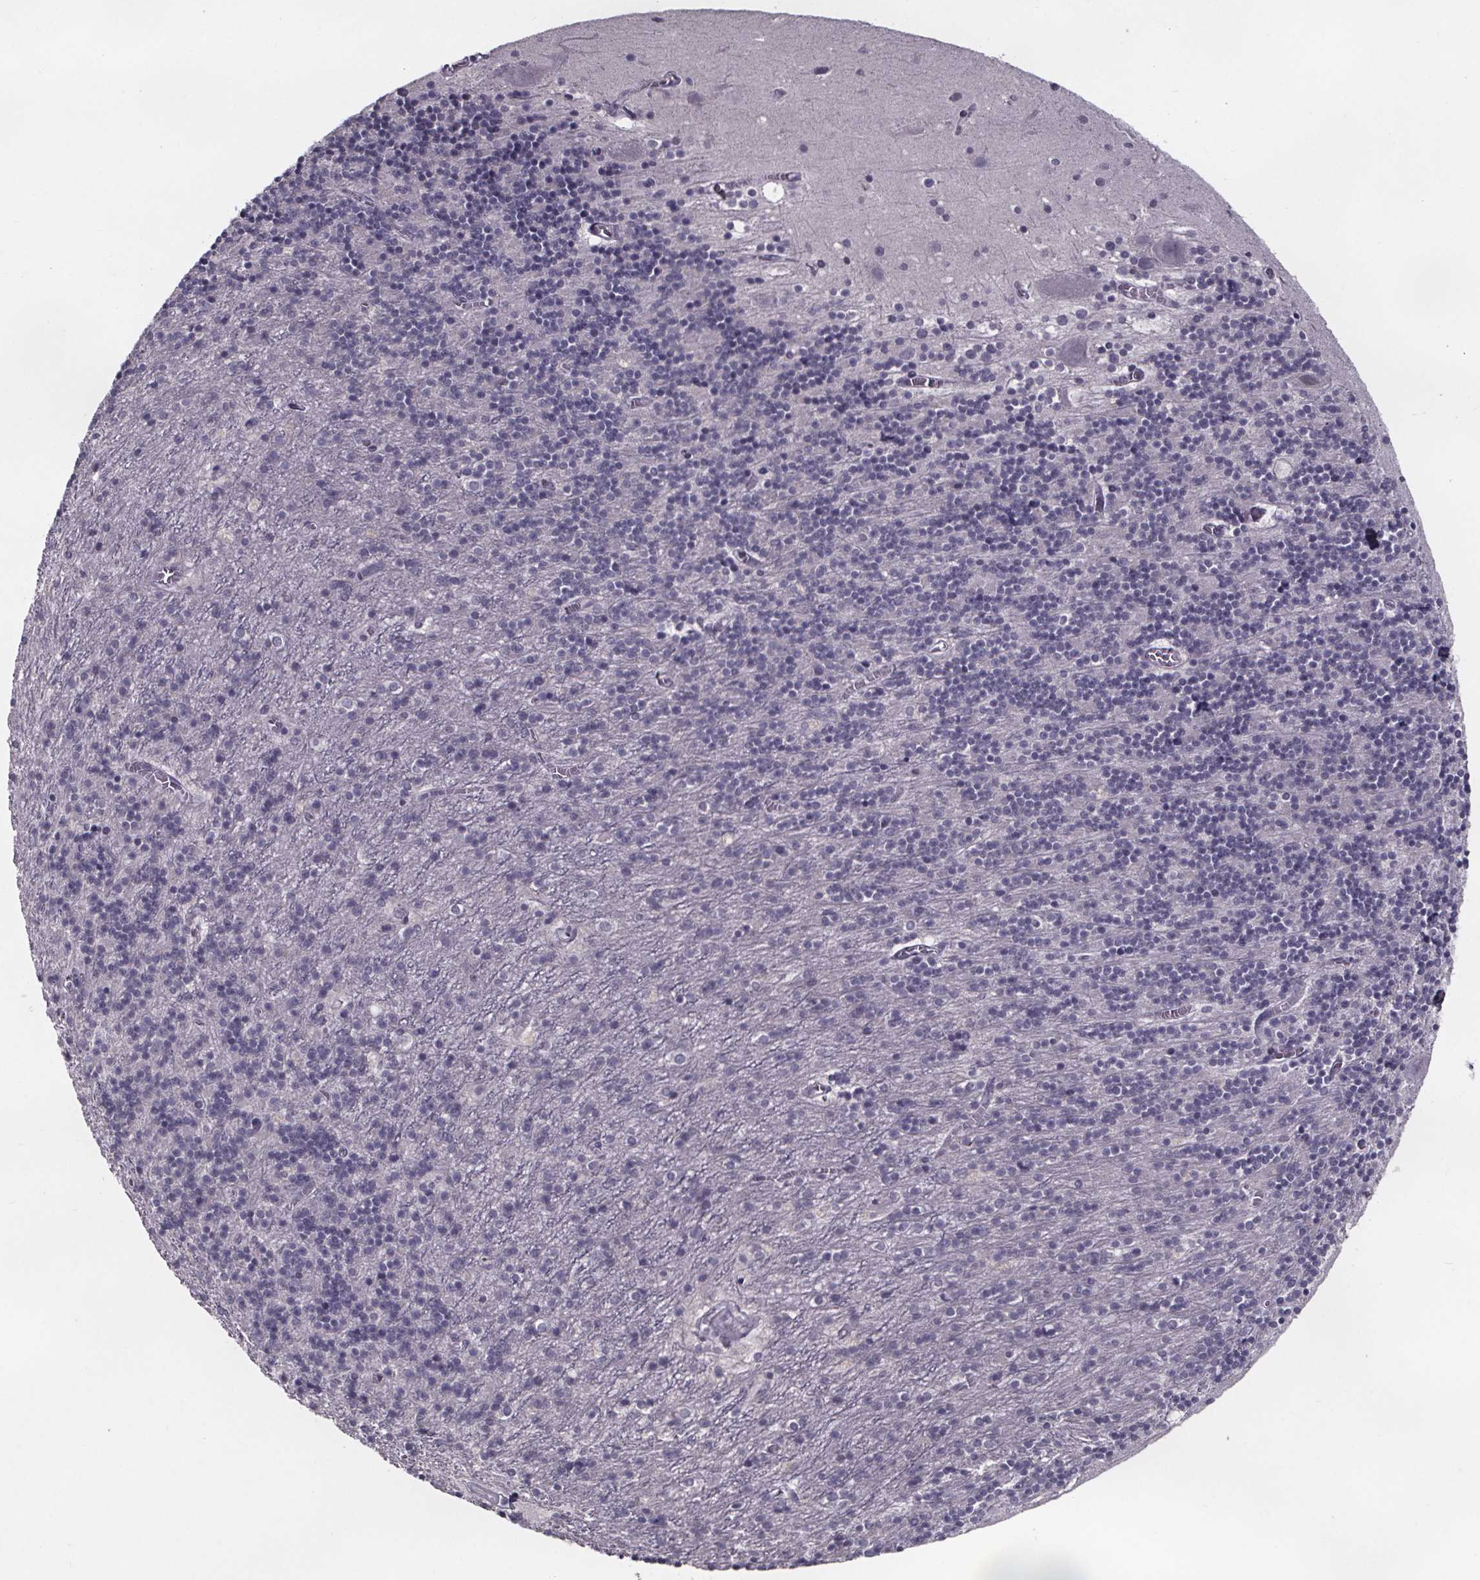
{"staining": {"intensity": "negative", "quantity": "none", "location": "none"}, "tissue": "cerebellum", "cell_type": "Cells in granular layer", "image_type": "normal", "snomed": [{"axis": "morphology", "description": "Normal tissue, NOS"}, {"axis": "topography", "description": "Cerebellum"}], "caption": "This micrograph is of normal cerebellum stained with immunohistochemistry to label a protein in brown with the nuclei are counter-stained blue. There is no staining in cells in granular layer.", "gene": "AR", "patient": {"sex": "male", "age": 70}}